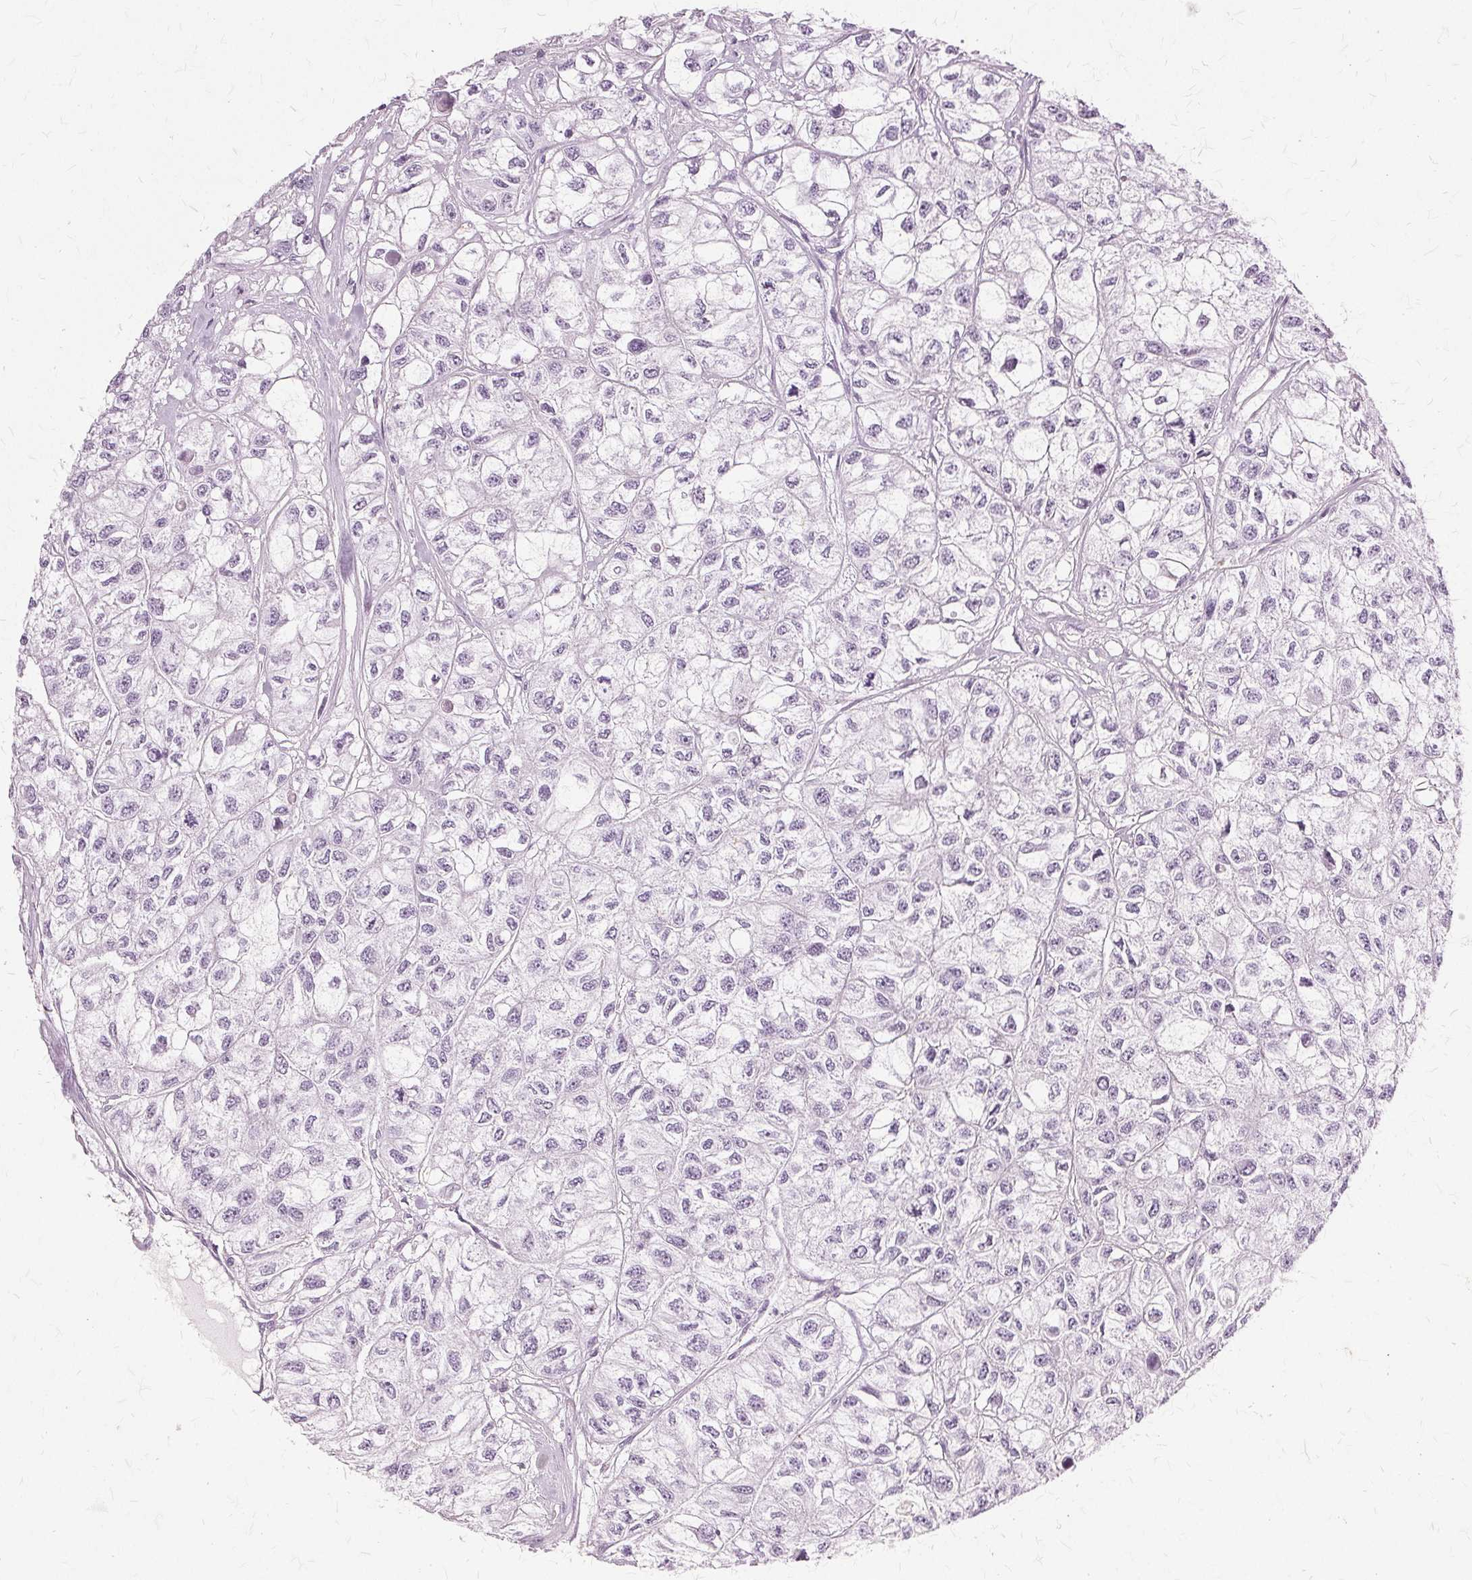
{"staining": {"intensity": "negative", "quantity": "none", "location": "none"}, "tissue": "renal cancer", "cell_type": "Tumor cells", "image_type": "cancer", "snomed": [{"axis": "morphology", "description": "Adenocarcinoma, NOS"}, {"axis": "topography", "description": "Kidney"}], "caption": "This is a photomicrograph of immunohistochemistry (IHC) staining of renal cancer, which shows no staining in tumor cells.", "gene": "SLC45A3", "patient": {"sex": "male", "age": 56}}